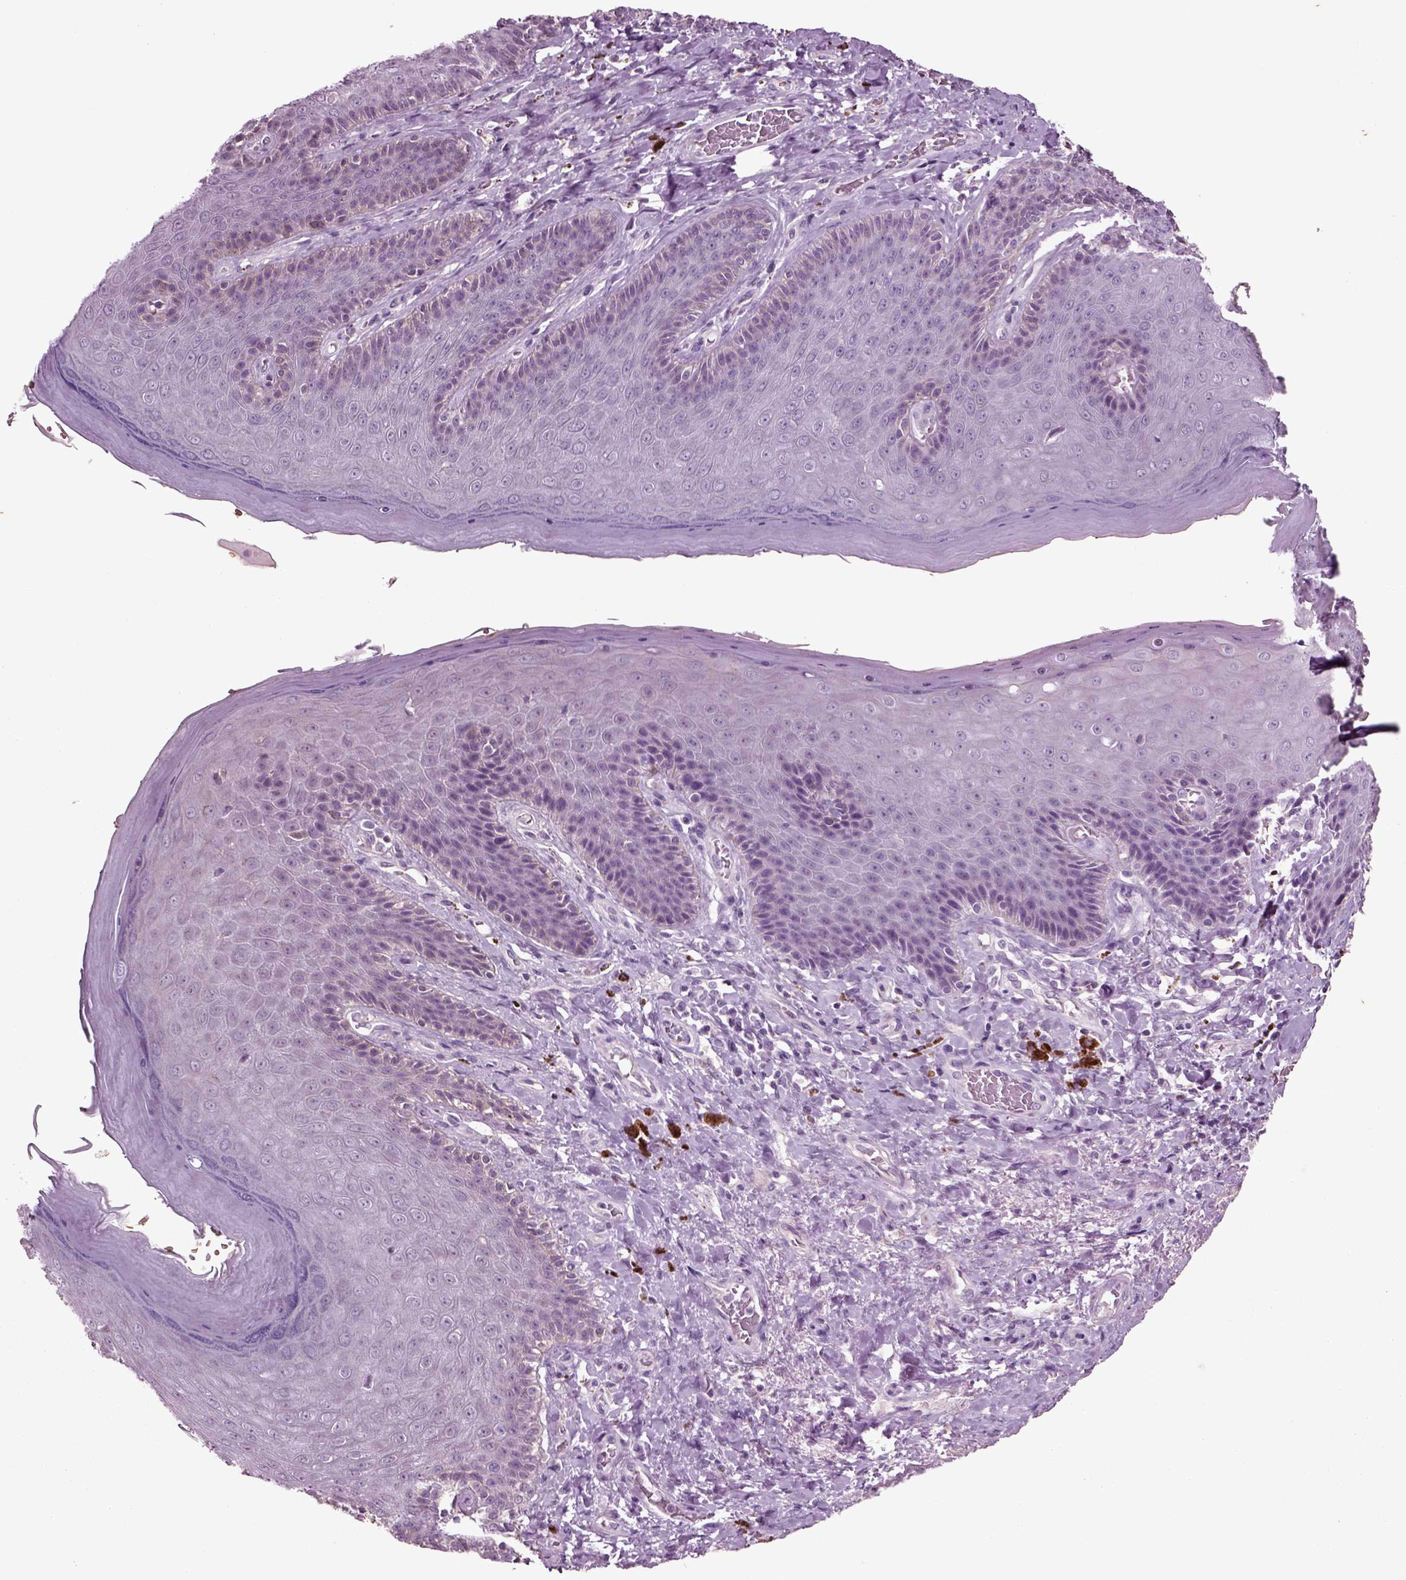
{"staining": {"intensity": "negative", "quantity": "none", "location": "none"}, "tissue": "skin", "cell_type": "Epidermal cells", "image_type": "normal", "snomed": [{"axis": "morphology", "description": "Normal tissue, NOS"}, {"axis": "topography", "description": "Skeletal muscle"}, {"axis": "topography", "description": "Anal"}, {"axis": "topography", "description": "Peripheral nerve tissue"}], "caption": "IHC image of benign human skin stained for a protein (brown), which displays no expression in epidermal cells.", "gene": "CHGB", "patient": {"sex": "male", "age": 53}}